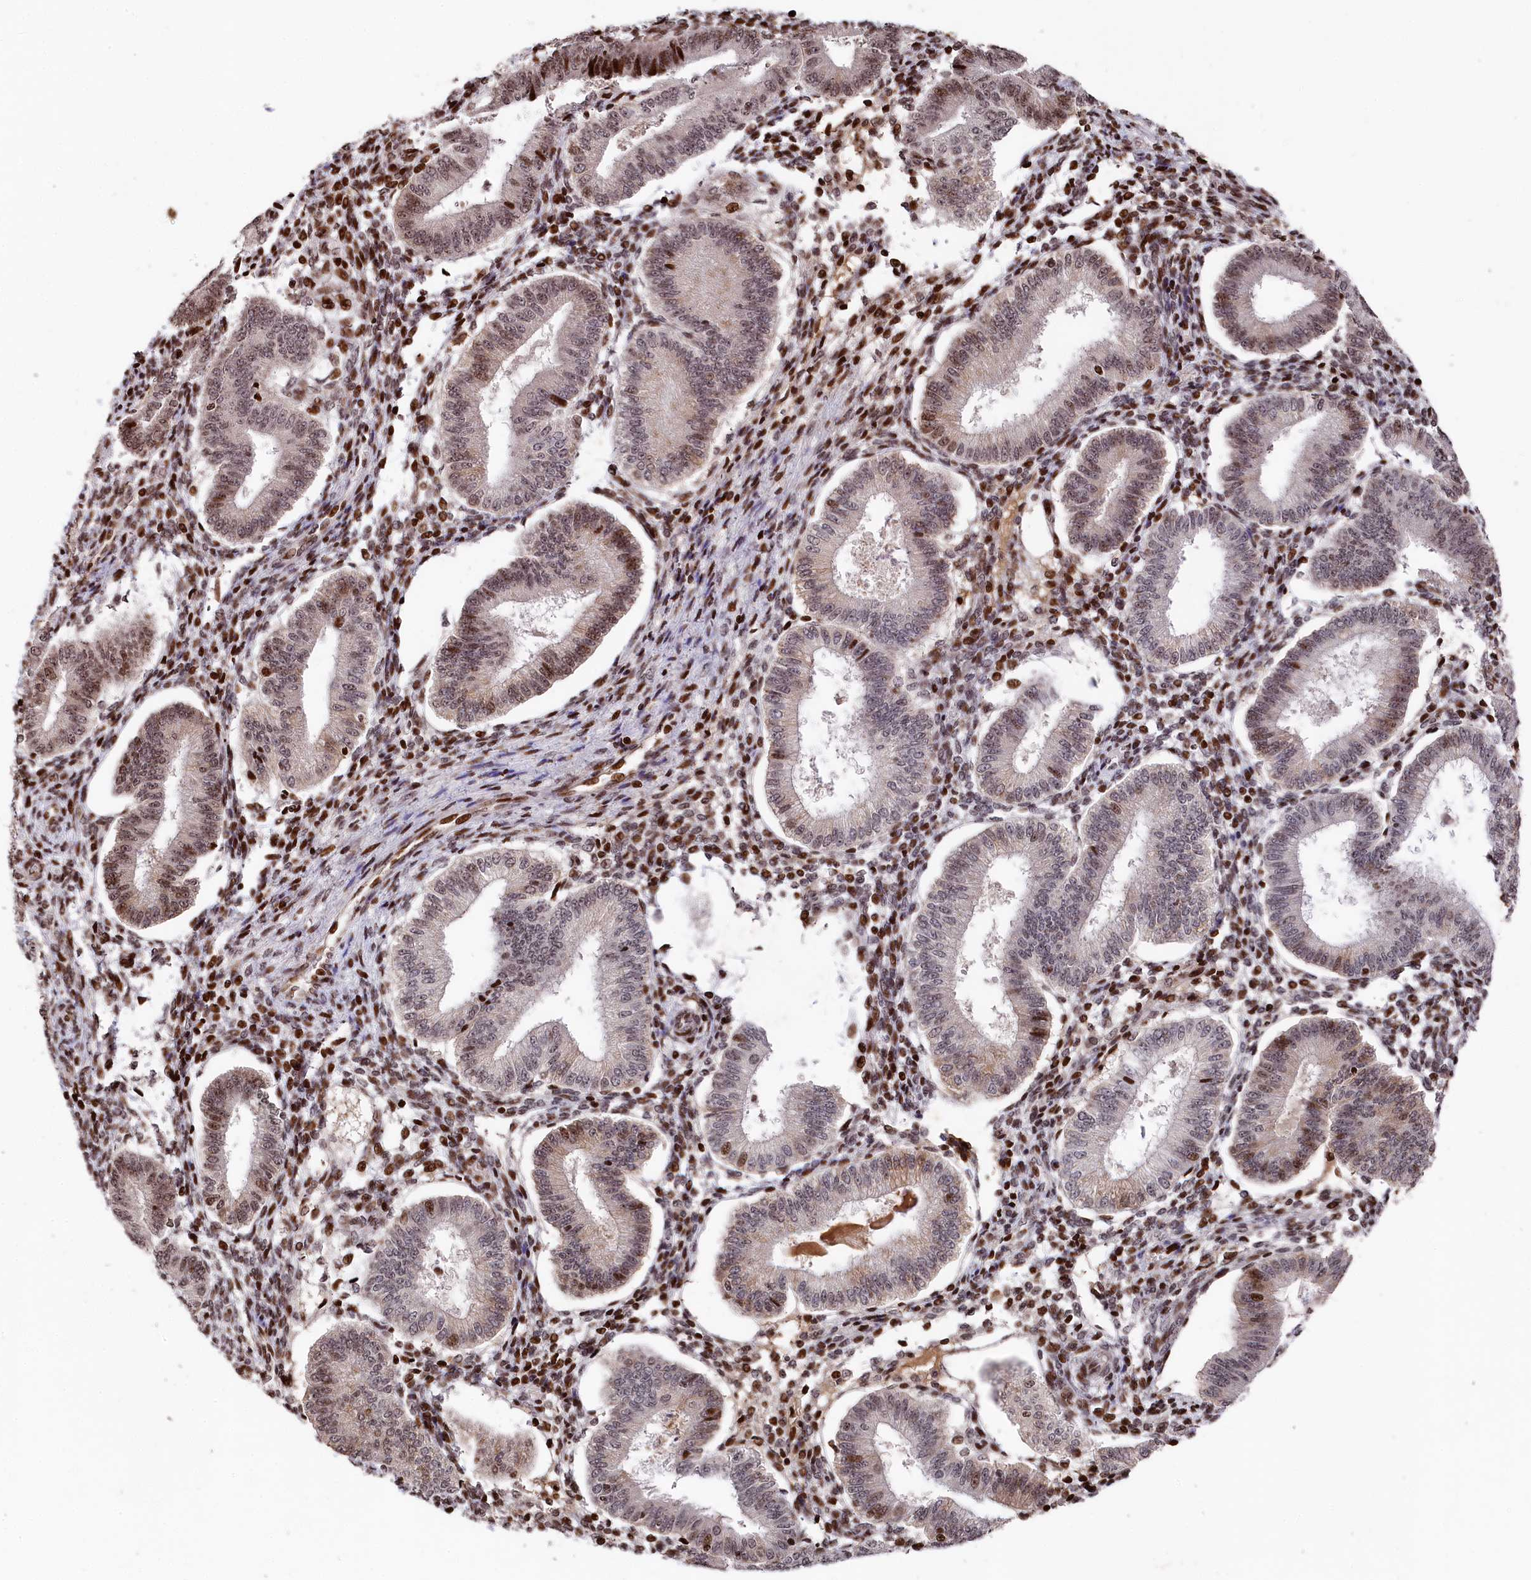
{"staining": {"intensity": "strong", "quantity": "25%-75%", "location": "nuclear"}, "tissue": "endometrium", "cell_type": "Cells in endometrial stroma", "image_type": "normal", "snomed": [{"axis": "morphology", "description": "Normal tissue, NOS"}, {"axis": "topography", "description": "Endometrium"}], "caption": "About 25%-75% of cells in endometrial stroma in benign human endometrium display strong nuclear protein positivity as visualized by brown immunohistochemical staining.", "gene": "MCF2L2", "patient": {"sex": "female", "age": 39}}